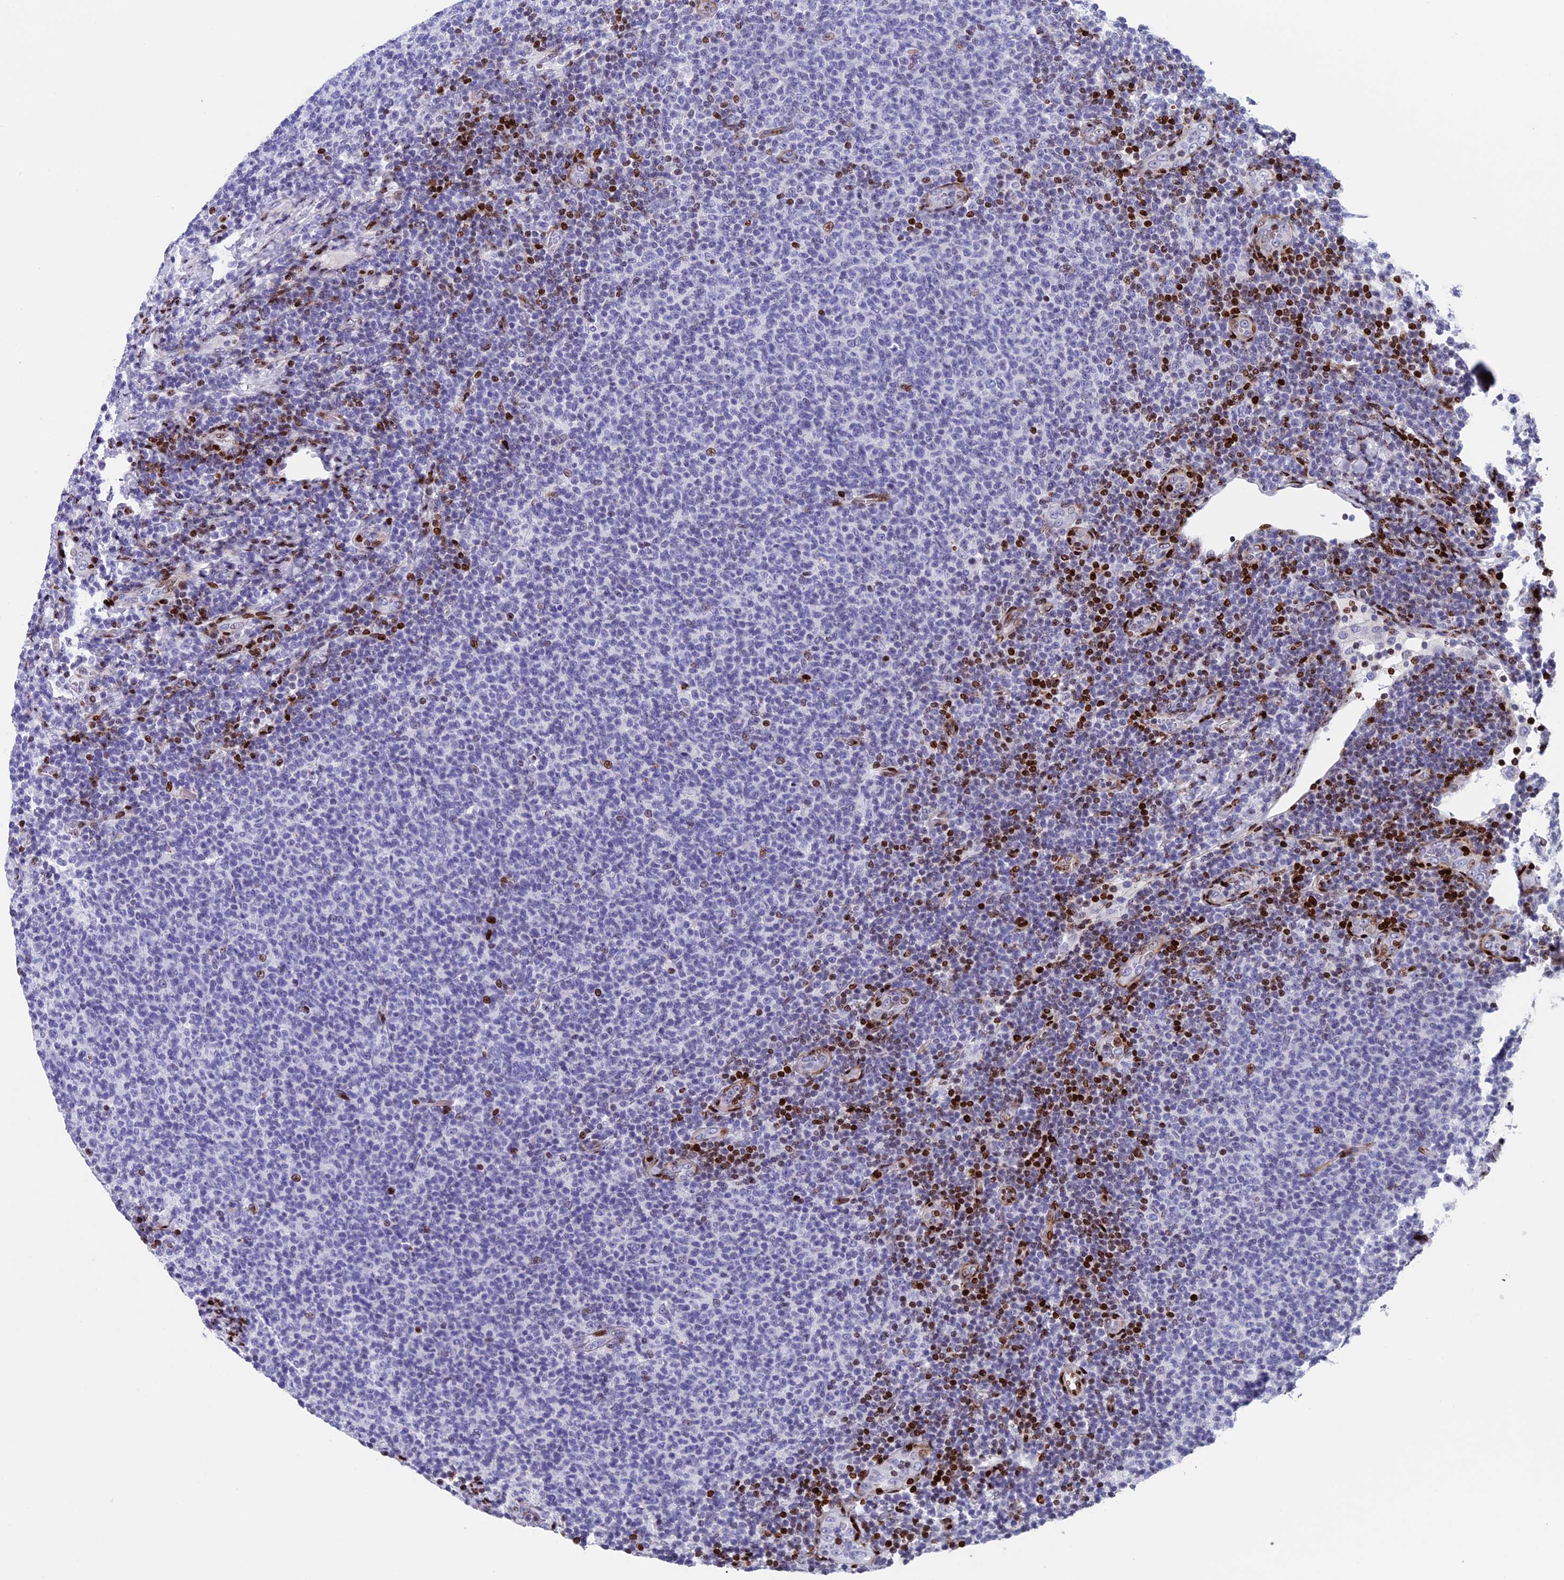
{"staining": {"intensity": "strong", "quantity": "<25%", "location": "nuclear"}, "tissue": "lymphoma", "cell_type": "Tumor cells", "image_type": "cancer", "snomed": [{"axis": "morphology", "description": "Malignant lymphoma, non-Hodgkin's type, Low grade"}, {"axis": "topography", "description": "Lymph node"}], "caption": "Strong nuclear protein staining is identified in about <25% of tumor cells in lymphoma.", "gene": "BTBD3", "patient": {"sex": "male", "age": 66}}